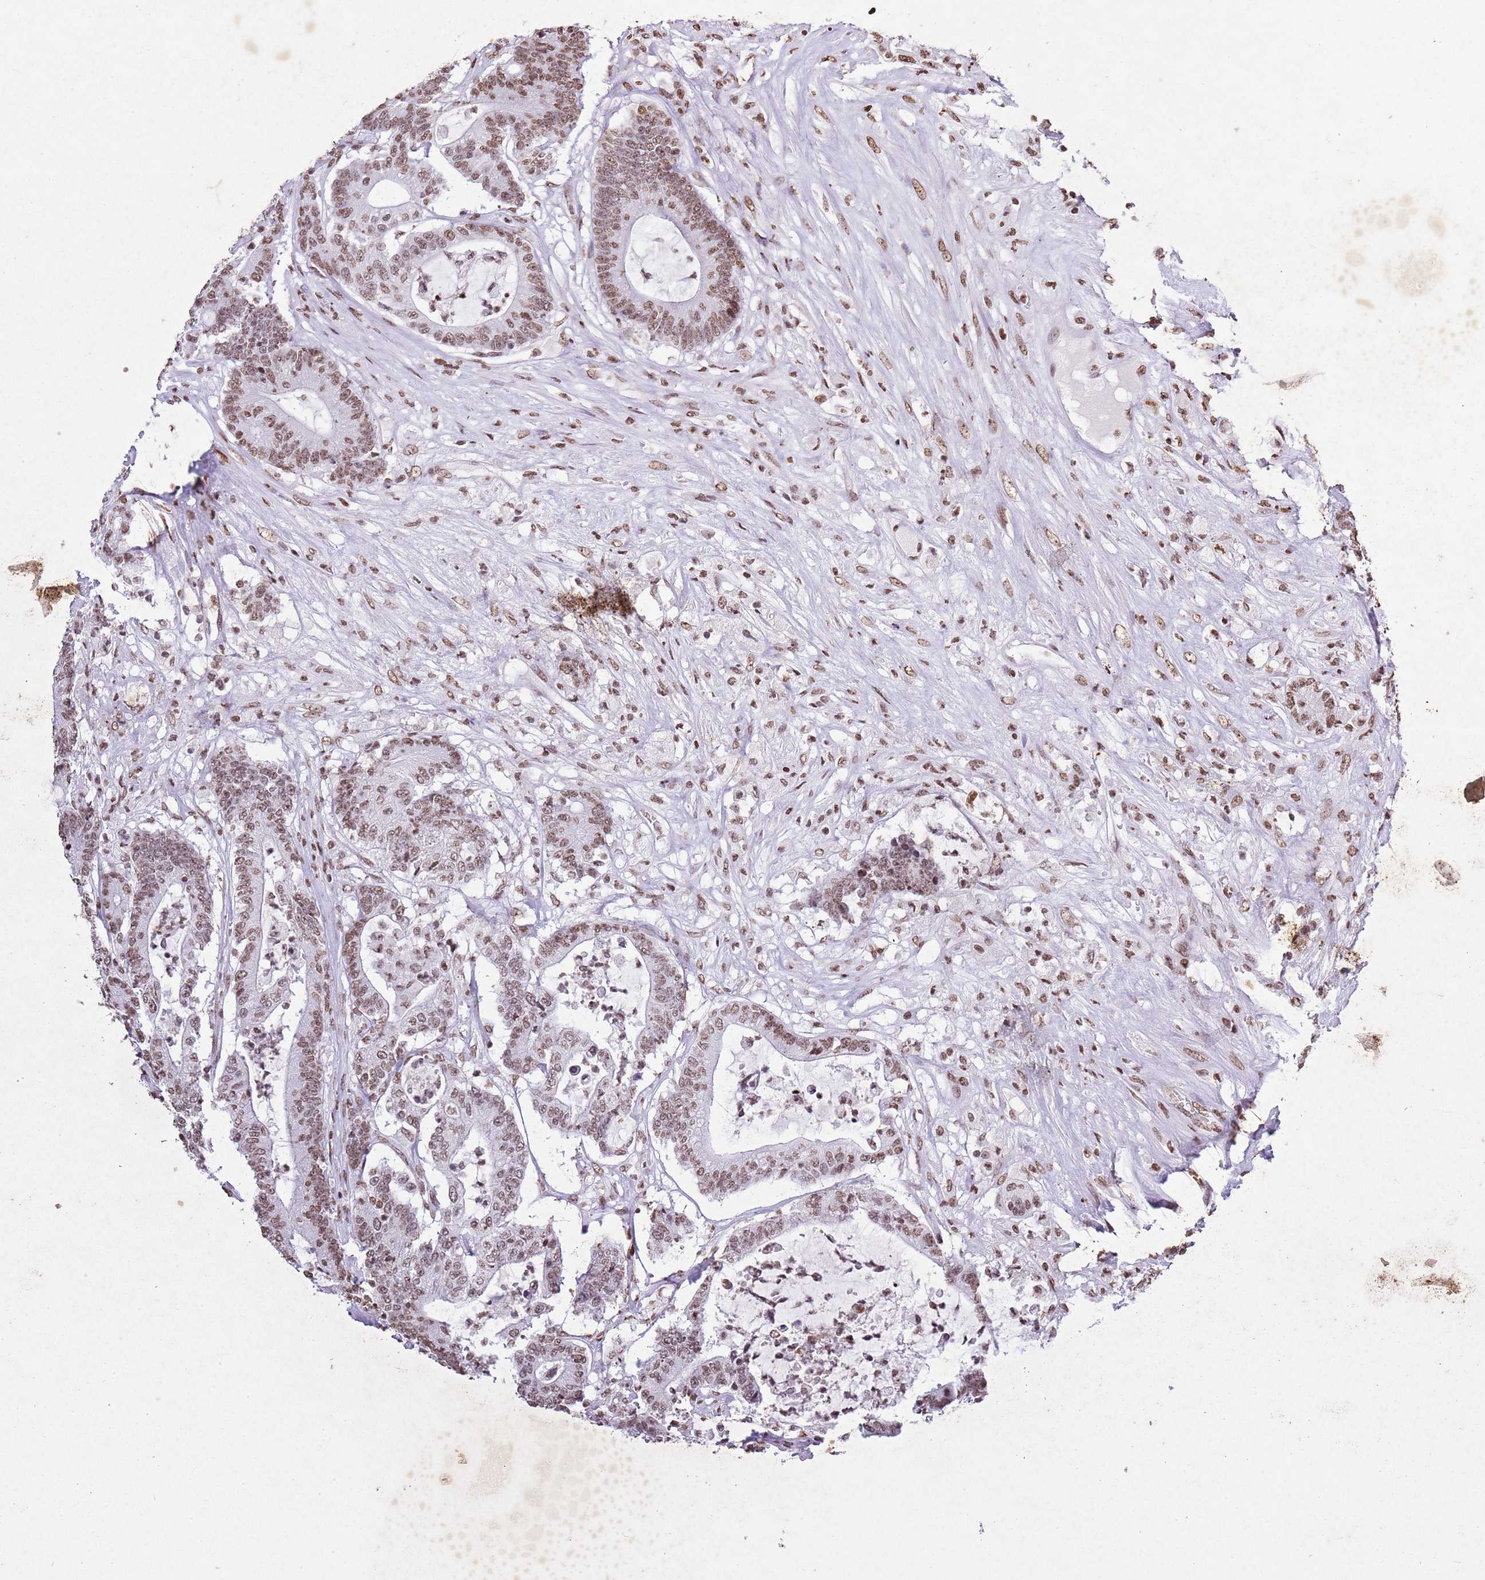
{"staining": {"intensity": "moderate", "quantity": ">75%", "location": "nuclear"}, "tissue": "colorectal cancer", "cell_type": "Tumor cells", "image_type": "cancer", "snomed": [{"axis": "morphology", "description": "Adenocarcinoma, NOS"}, {"axis": "topography", "description": "Colon"}], "caption": "The immunohistochemical stain highlights moderate nuclear positivity in tumor cells of colorectal cancer (adenocarcinoma) tissue. (DAB (3,3'-diaminobenzidine) IHC, brown staining for protein, blue staining for nuclei).", "gene": "BMAL1", "patient": {"sex": "female", "age": 84}}